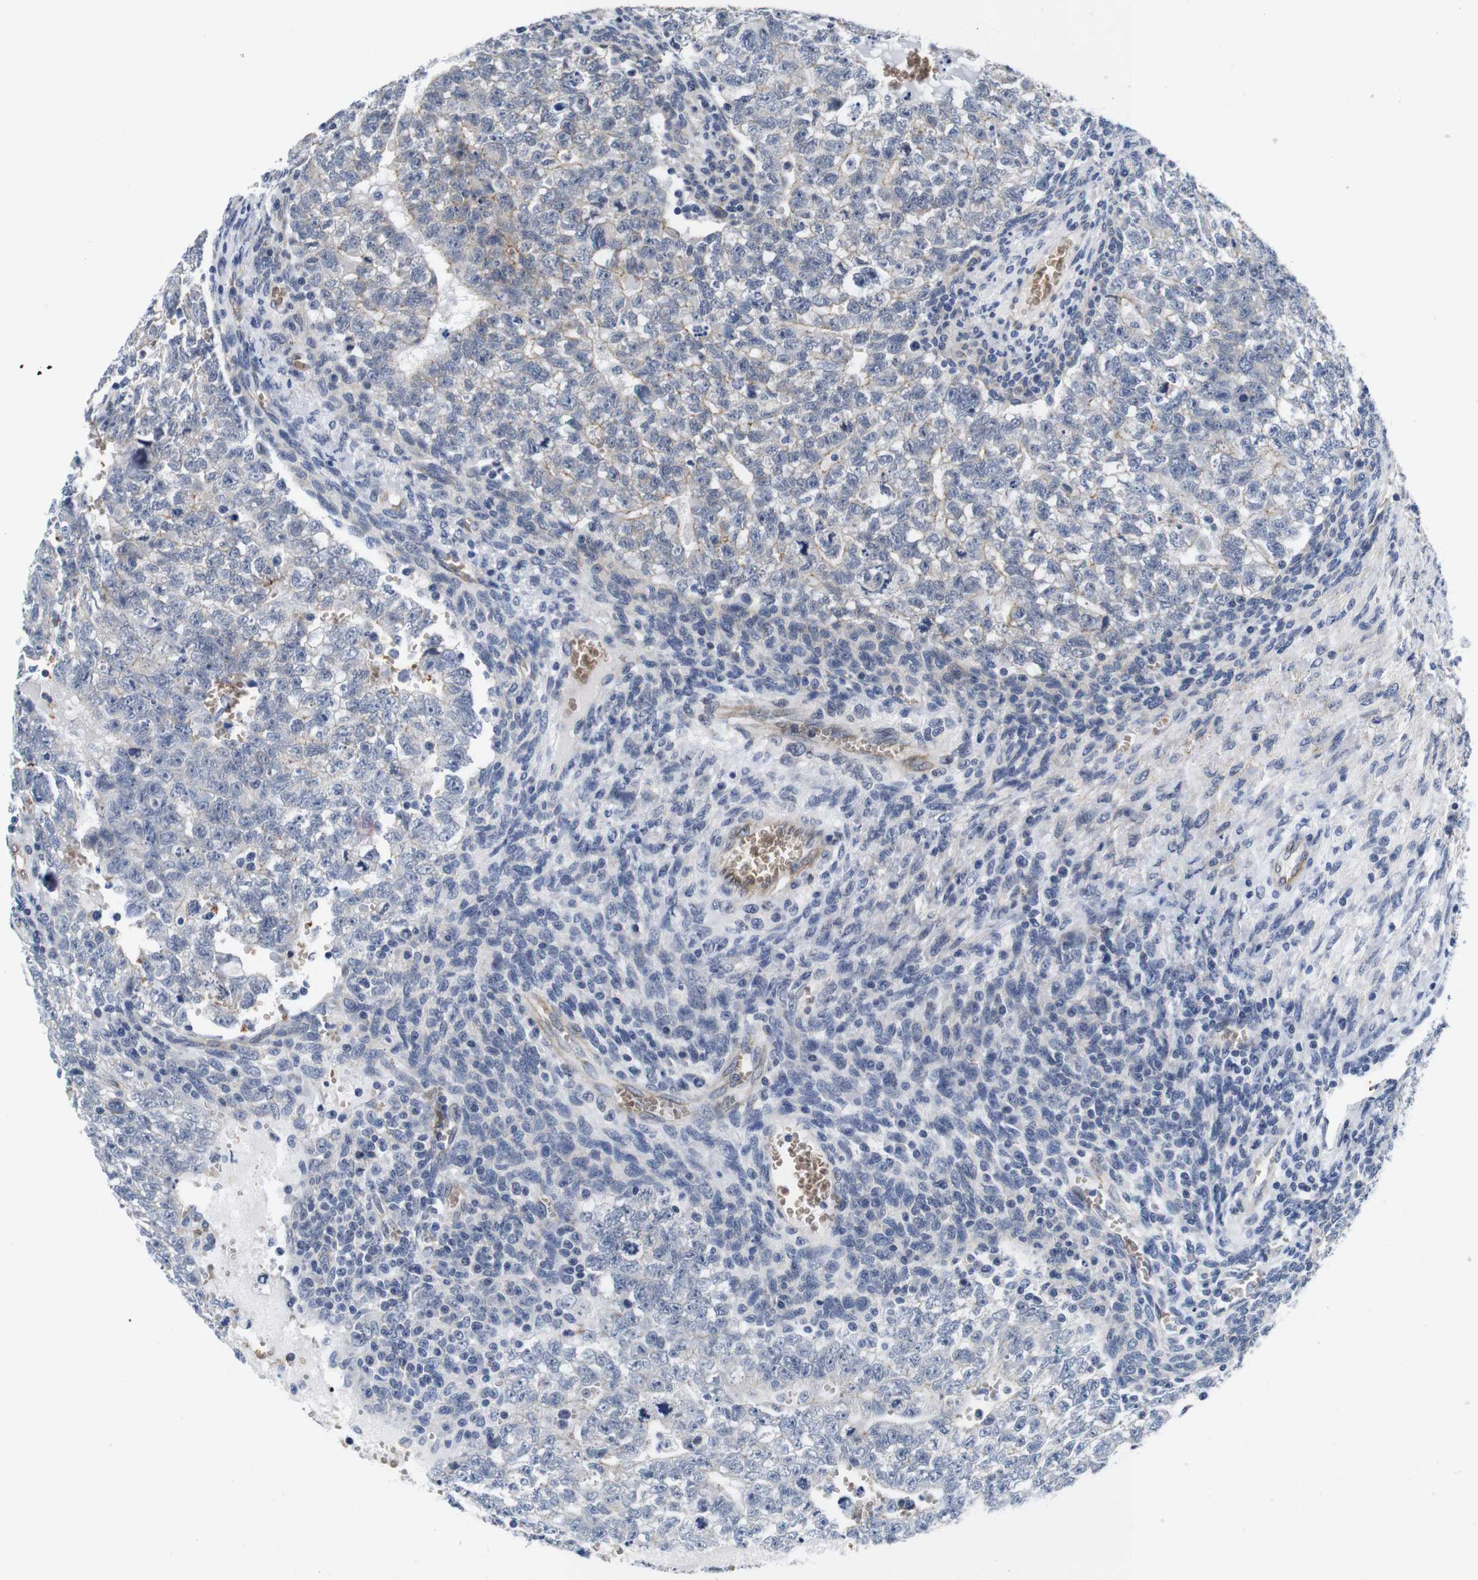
{"staining": {"intensity": "weak", "quantity": "<25%", "location": "cytoplasmic/membranous"}, "tissue": "testis cancer", "cell_type": "Tumor cells", "image_type": "cancer", "snomed": [{"axis": "morphology", "description": "Seminoma, NOS"}, {"axis": "morphology", "description": "Carcinoma, Embryonal, NOS"}, {"axis": "topography", "description": "Testis"}], "caption": "Immunohistochemistry (IHC) histopathology image of neoplastic tissue: testis cancer stained with DAB (3,3'-diaminobenzidine) shows no significant protein positivity in tumor cells.", "gene": "SOCS3", "patient": {"sex": "male", "age": 38}}